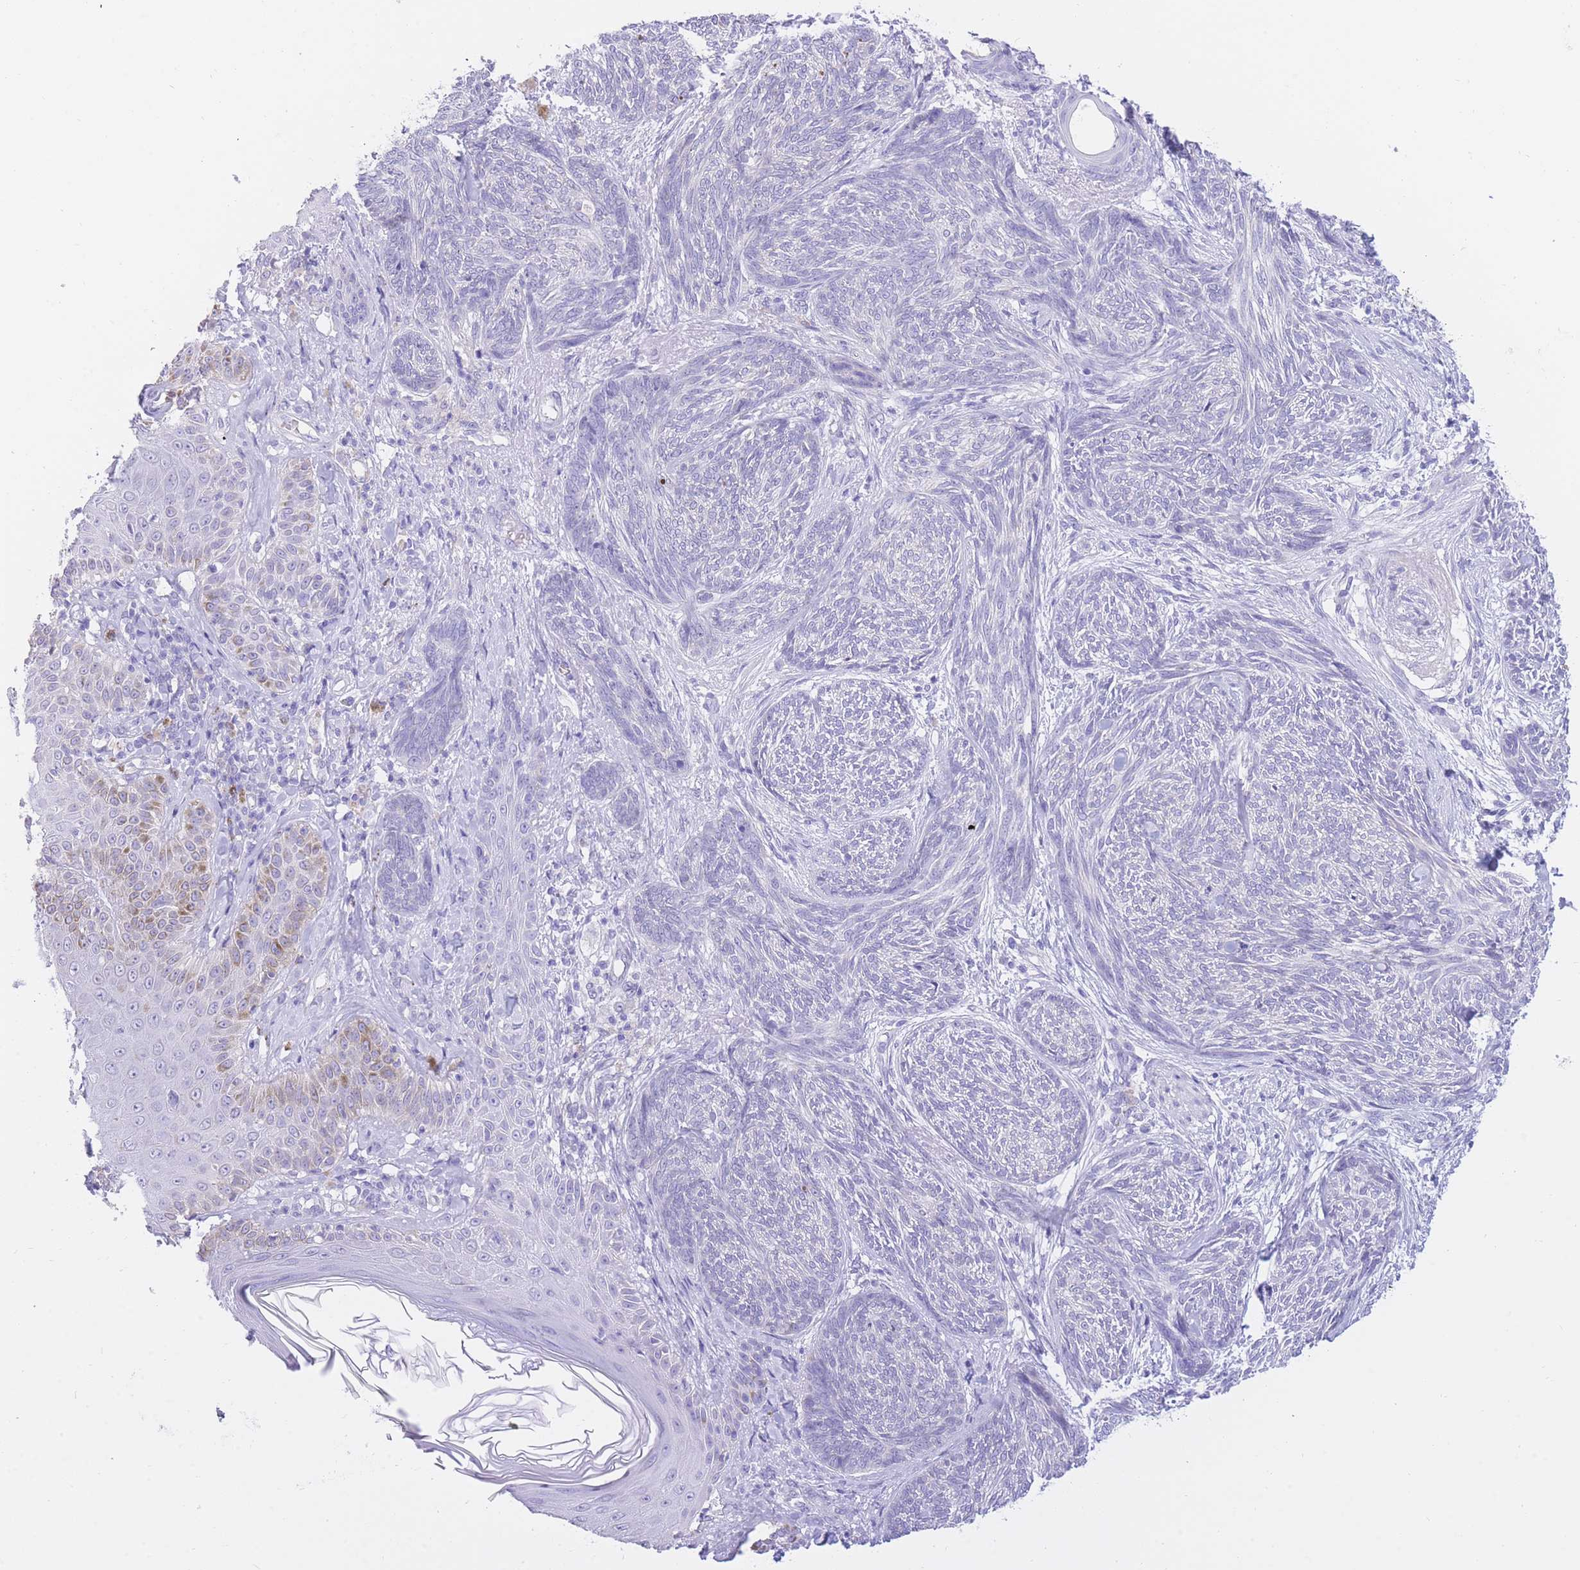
{"staining": {"intensity": "negative", "quantity": "none", "location": "none"}, "tissue": "skin cancer", "cell_type": "Tumor cells", "image_type": "cancer", "snomed": [{"axis": "morphology", "description": "Basal cell carcinoma"}, {"axis": "topography", "description": "Skin"}], "caption": "Immunohistochemistry photomicrograph of neoplastic tissue: skin cancer (basal cell carcinoma) stained with DAB exhibits no significant protein staining in tumor cells.", "gene": "SSUH2", "patient": {"sex": "male", "age": 73}}